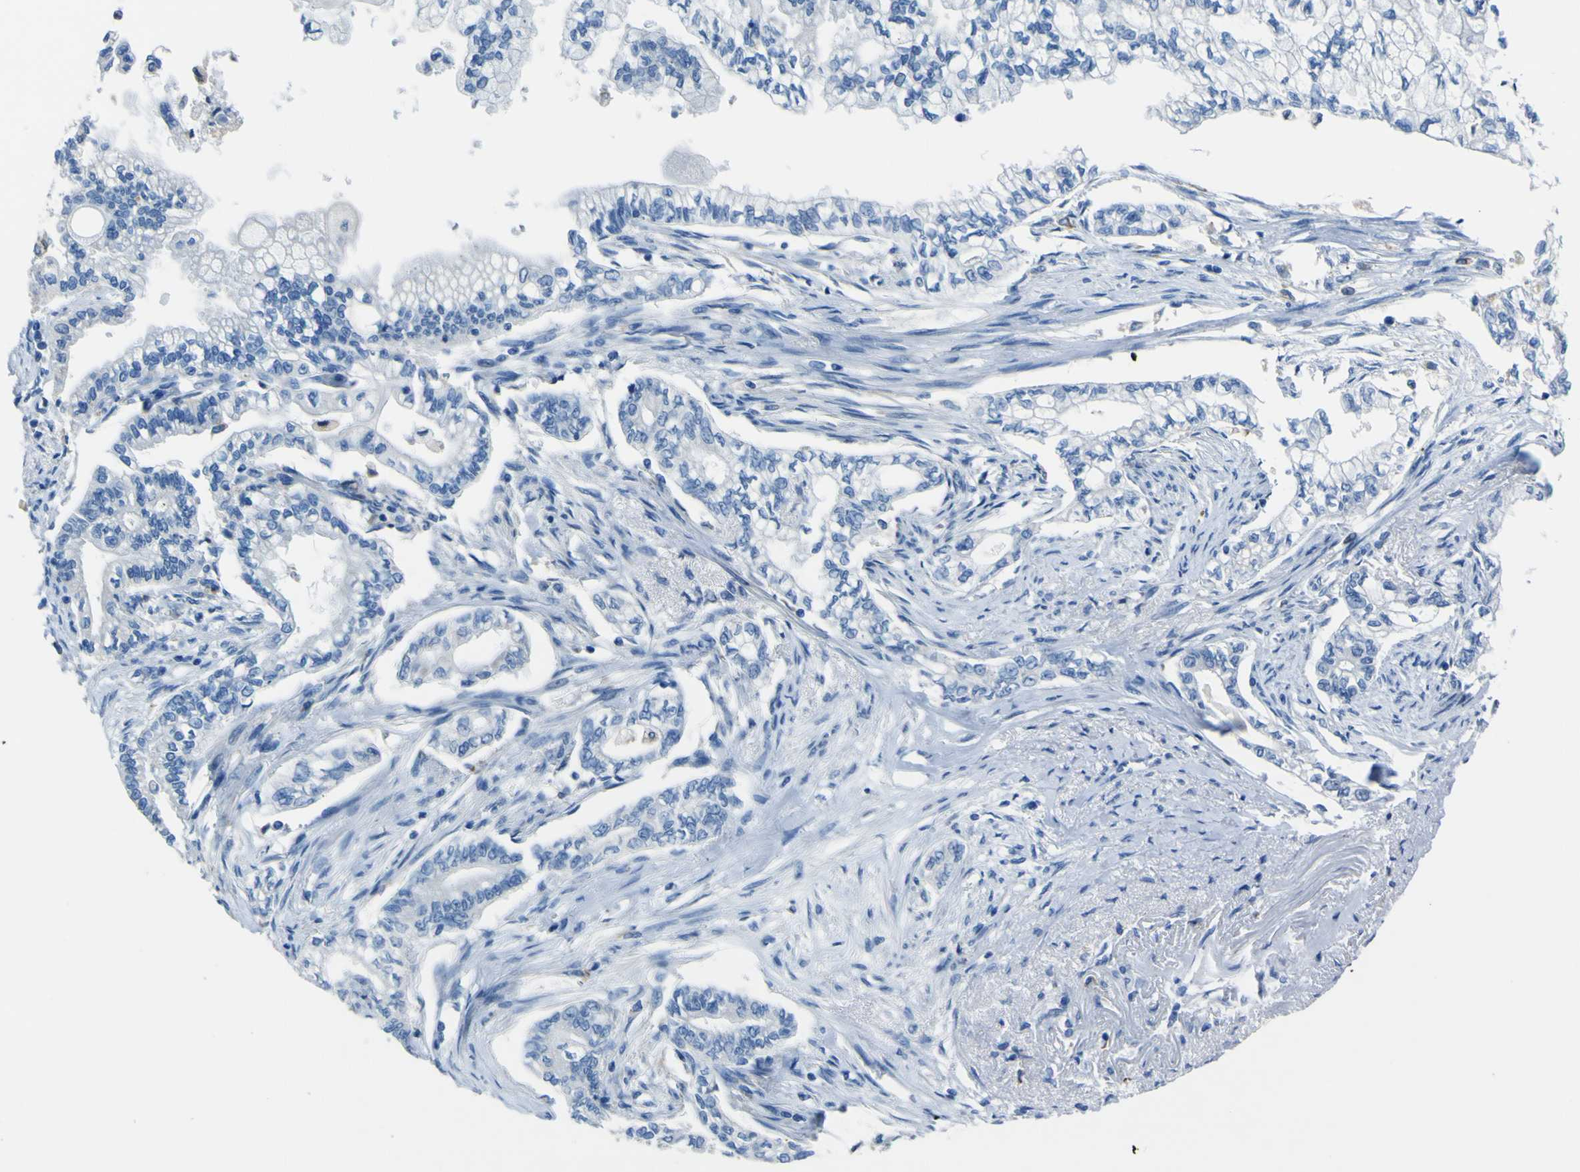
{"staining": {"intensity": "weak", "quantity": "<25%", "location": "cytoplasmic/membranous"}, "tissue": "pancreatic cancer", "cell_type": "Tumor cells", "image_type": "cancer", "snomed": [{"axis": "morphology", "description": "Normal tissue, NOS"}, {"axis": "topography", "description": "Pancreas"}], "caption": "This is an immunohistochemistry (IHC) micrograph of human pancreatic cancer. There is no expression in tumor cells.", "gene": "ACSL1", "patient": {"sex": "male", "age": 42}}